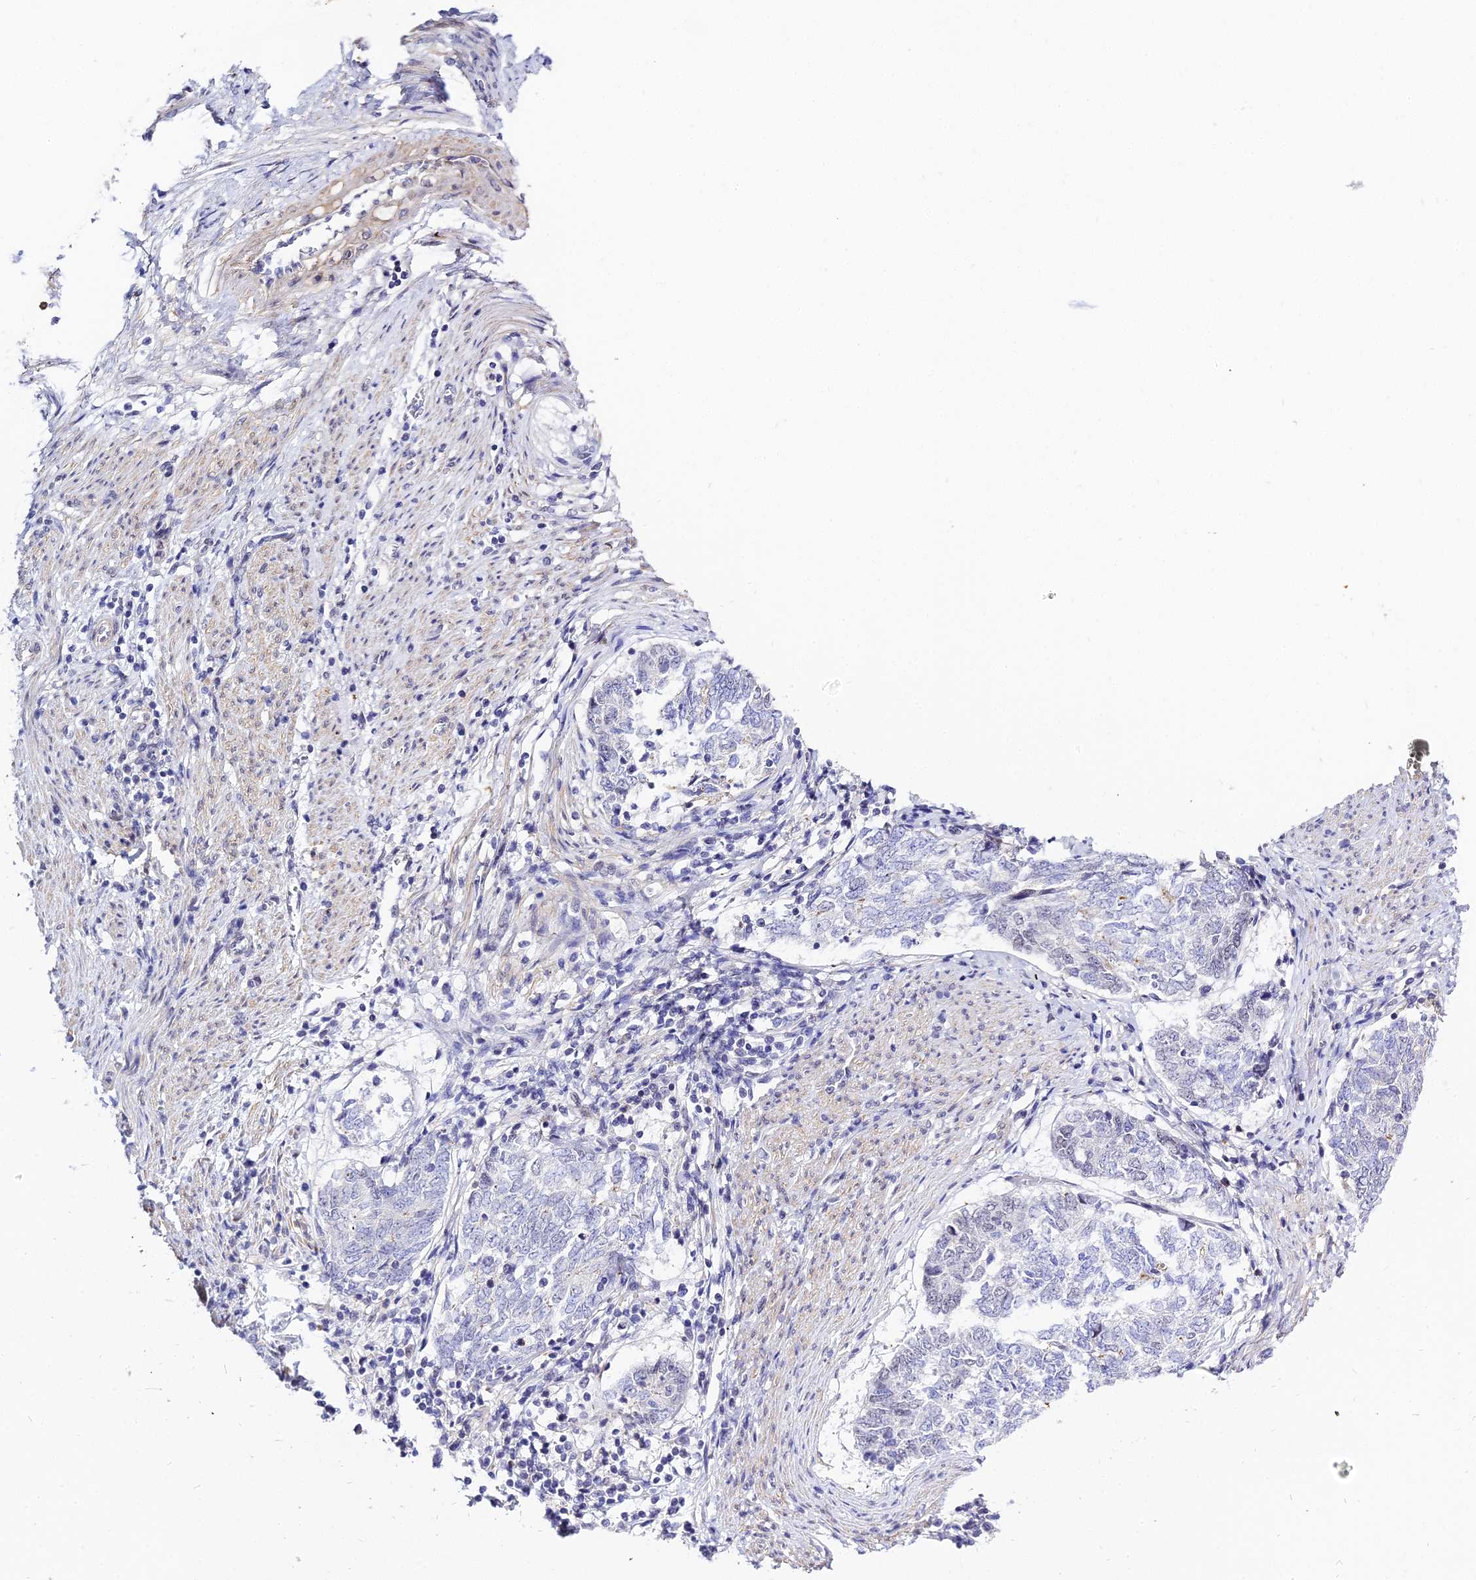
{"staining": {"intensity": "negative", "quantity": "none", "location": "none"}, "tissue": "endometrial cancer", "cell_type": "Tumor cells", "image_type": "cancer", "snomed": [{"axis": "morphology", "description": "Adenocarcinoma, NOS"}, {"axis": "topography", "description": "Endometrium"}], "caption": "There is no significant staining in tumor cells of endometrial cancer.", "gene": "ZNF628", "patient": {"sex": "female", "age": 80}}